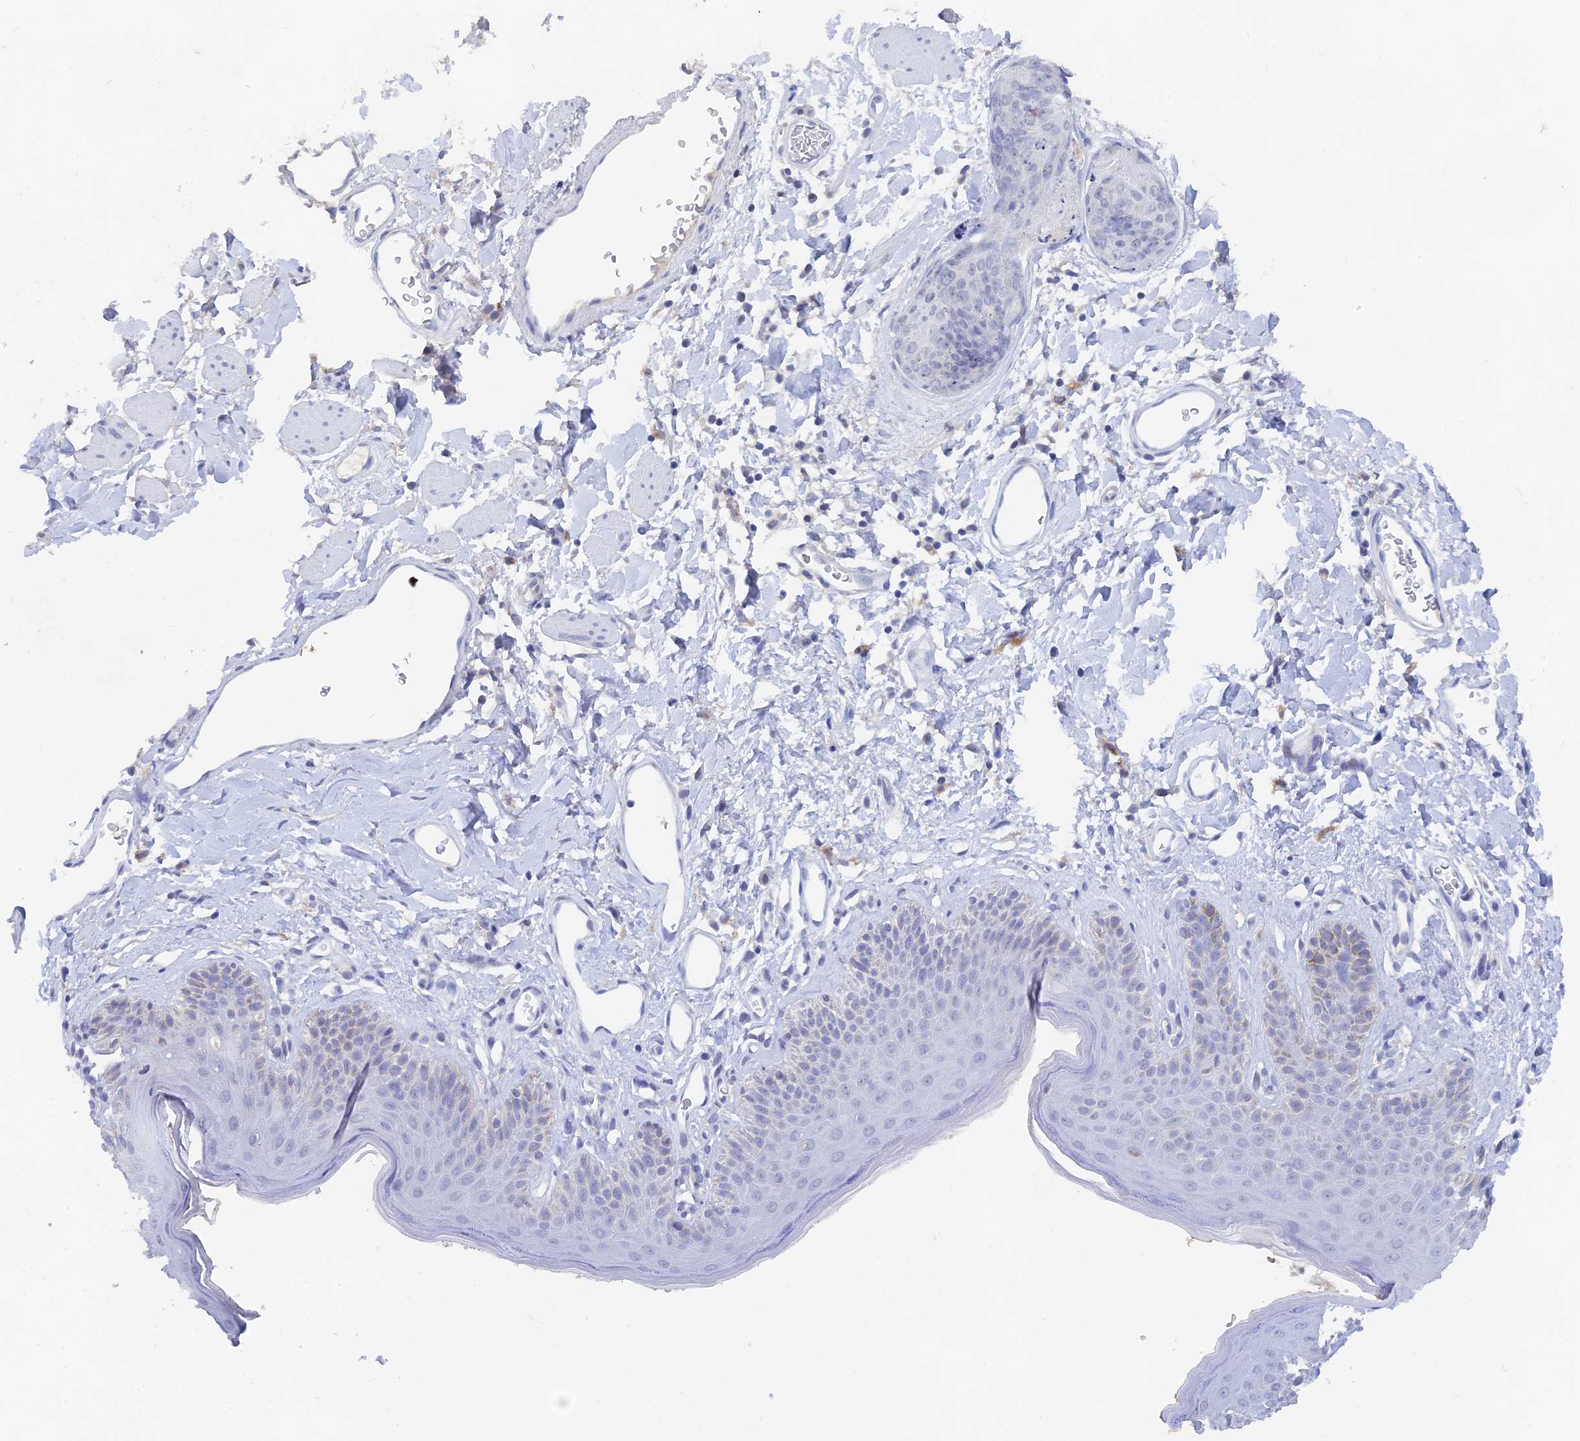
{"staining": {"intensity": "negative", "quantity": "none", "location": "none"}, "tissue": "skin cancer", "cell_type": "Tumor cells", "image_type": "cancer", "snomed": [{"axis": "morphology", "description": "Squamous cell carcinoma, NOS"}, {"axis": "topography", "description": "Skin"}, {"axis": "topography", "description": "Vulva"}], "caption": "The immunohistochemistry micrograph has no significant staining in tumor cells of skin cancer (squamous cell carcinoma) tissue.", "gene": "LRIF1", "patient": {"sex": "female", "age": 85}}